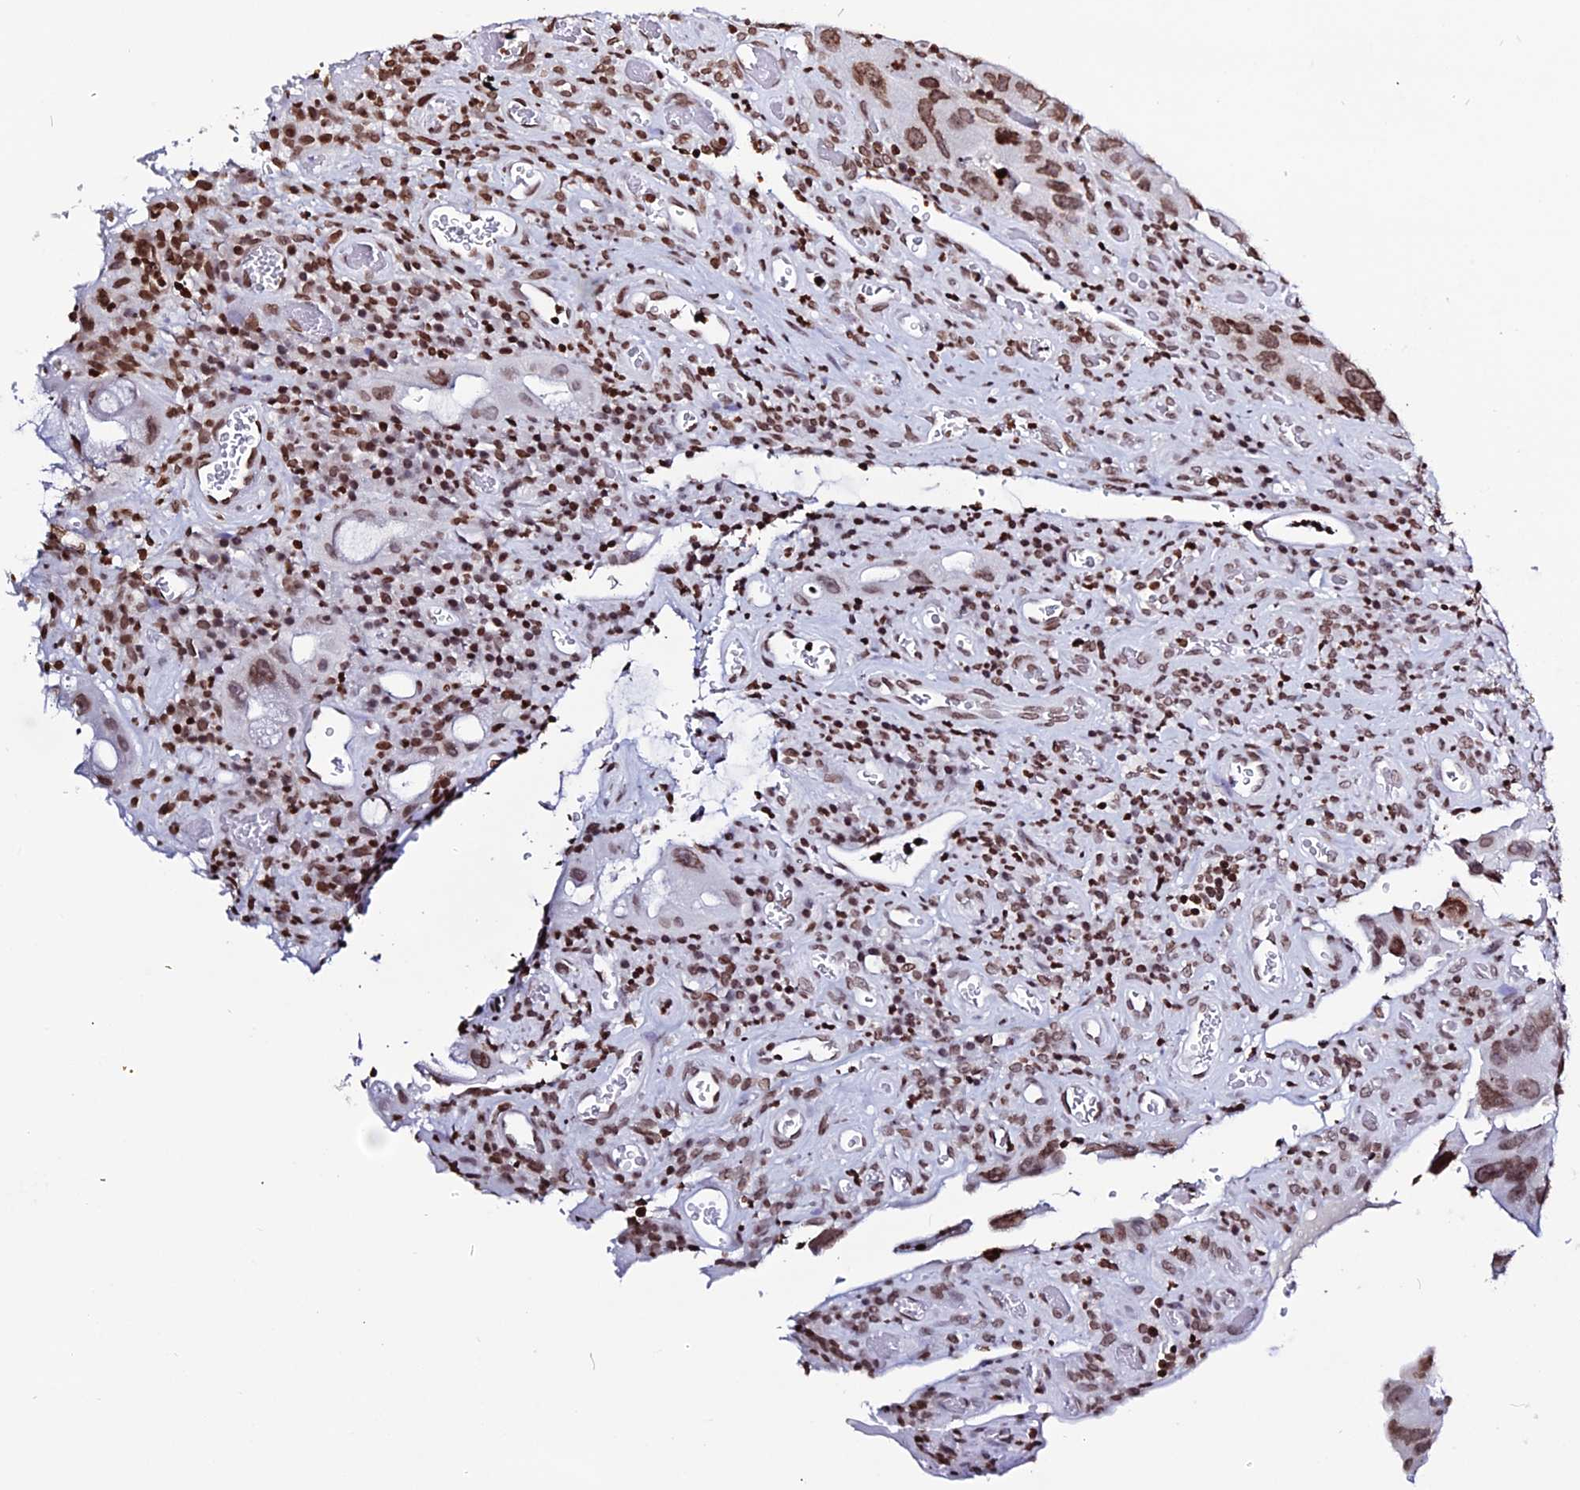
{"staining": {"intensity": "moderate", "quantity": ">75%", "location": "nuclear"}, "tissue": "colorectal cancer", "cell_type": "Tumor cells", "image_type": "cancer", "snomed": [{"axis": "morphology", "description": "Adenocarcinoma, NOS"}, {"axis": "topography", "description": "Rectum"}], "caption": "The photomicrograph shows immunohistochemical staining of colorectal adenocarcinoma. There is moderate nuclear positivity is present in about >75% of tumor cells.", "gene": "MACROH2A2", "patient": {"sex": "male", "age": 63}}